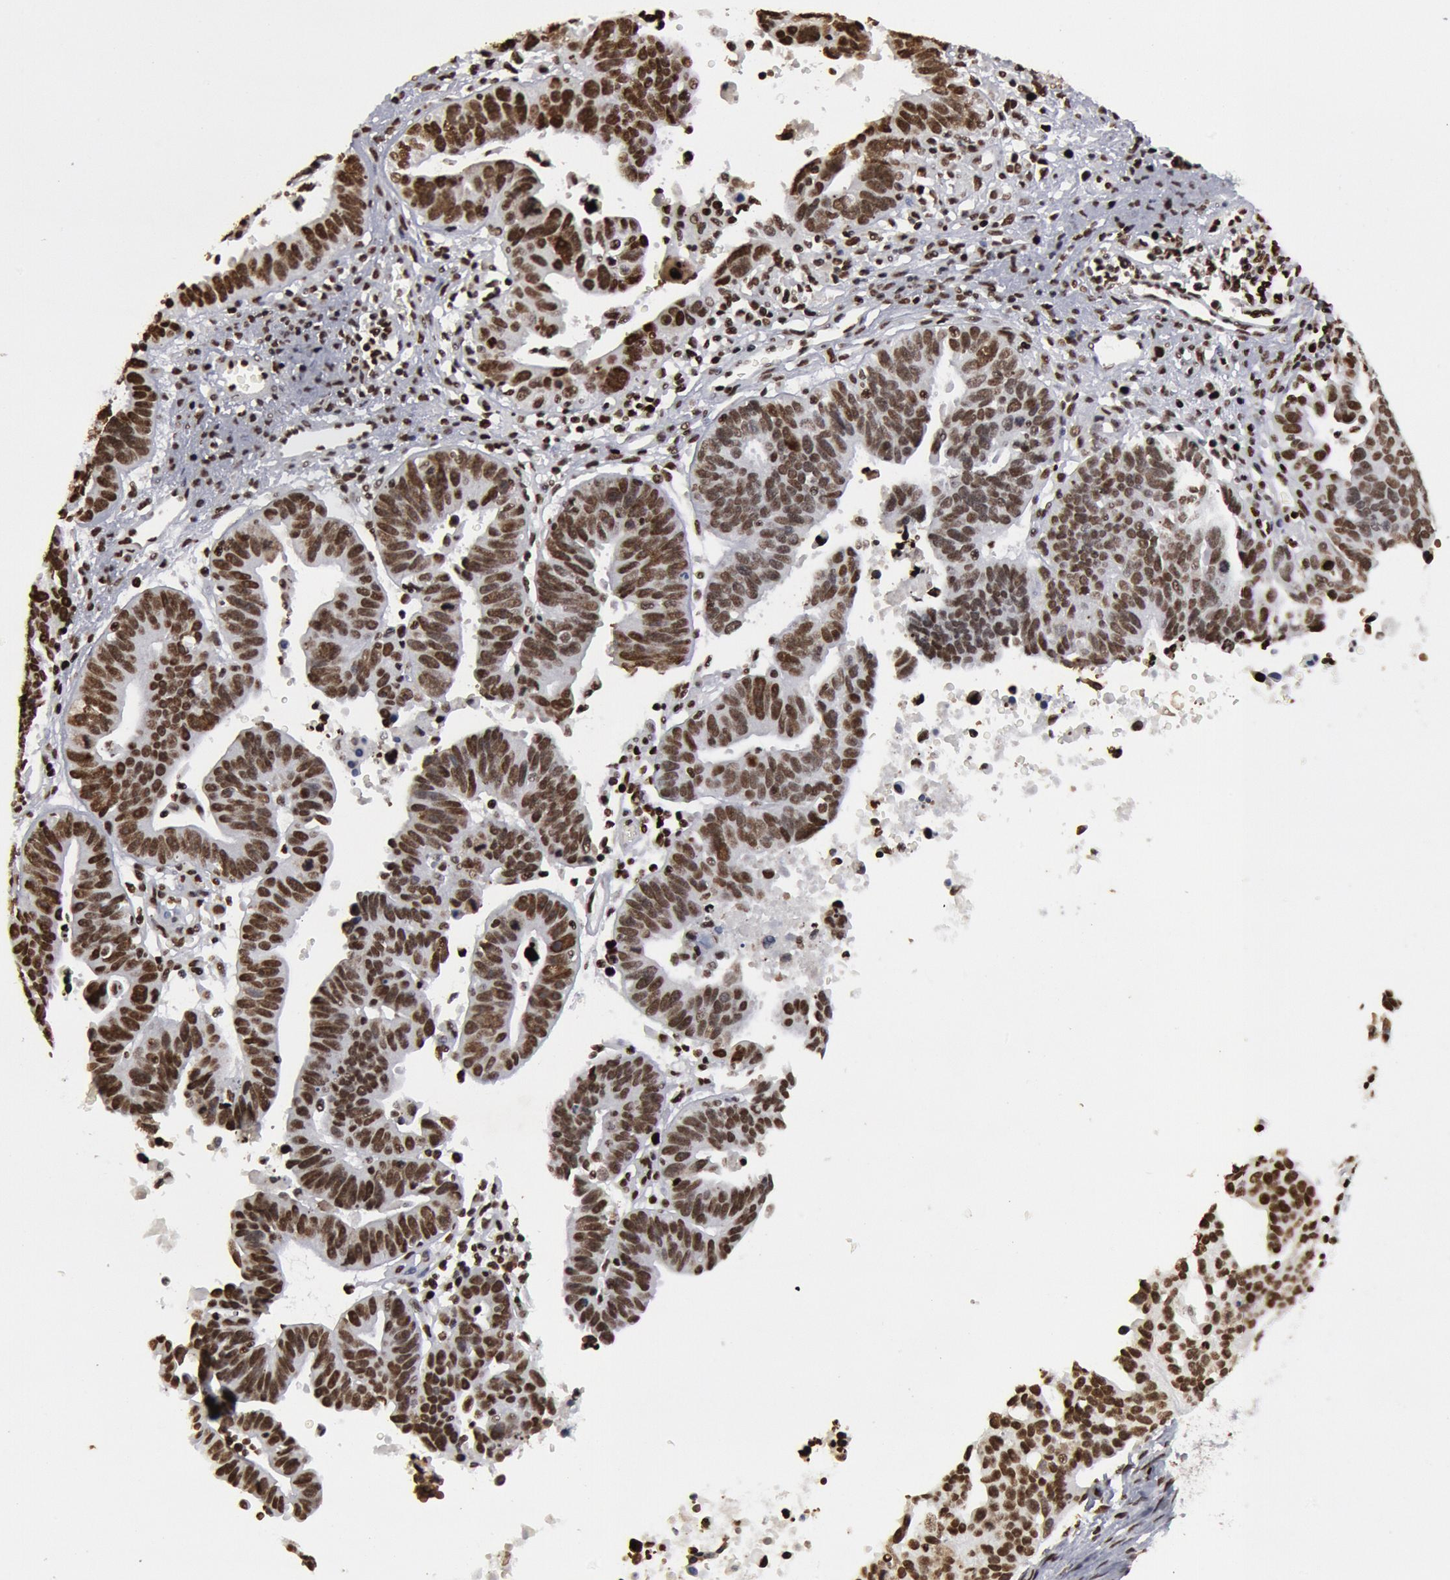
{"staining": {"intensity": "strong", "quantity": ">75%", "location": "nuclear"}, "tissue": "ovarian cancer", "cell_type": "Tumor cells", "image_type": "cancer", "snomed": [{"axis": "morphology", "description": "Carcinoma, endometroid"}, {"axis": "morphology", "description": "Cystadenocarcinoma, serous, NOS"}, {"axis": "topography", "description": "Ovary"}], "caption": "Immunohistochemical staining of human ovarian cancer (serous cystadenocarcinoma) displays high levels of strong nuclear expression in approximately >75% of tumor cells.", "gene": "SUB1", "patient": {"sex": "female", "age": 45}}